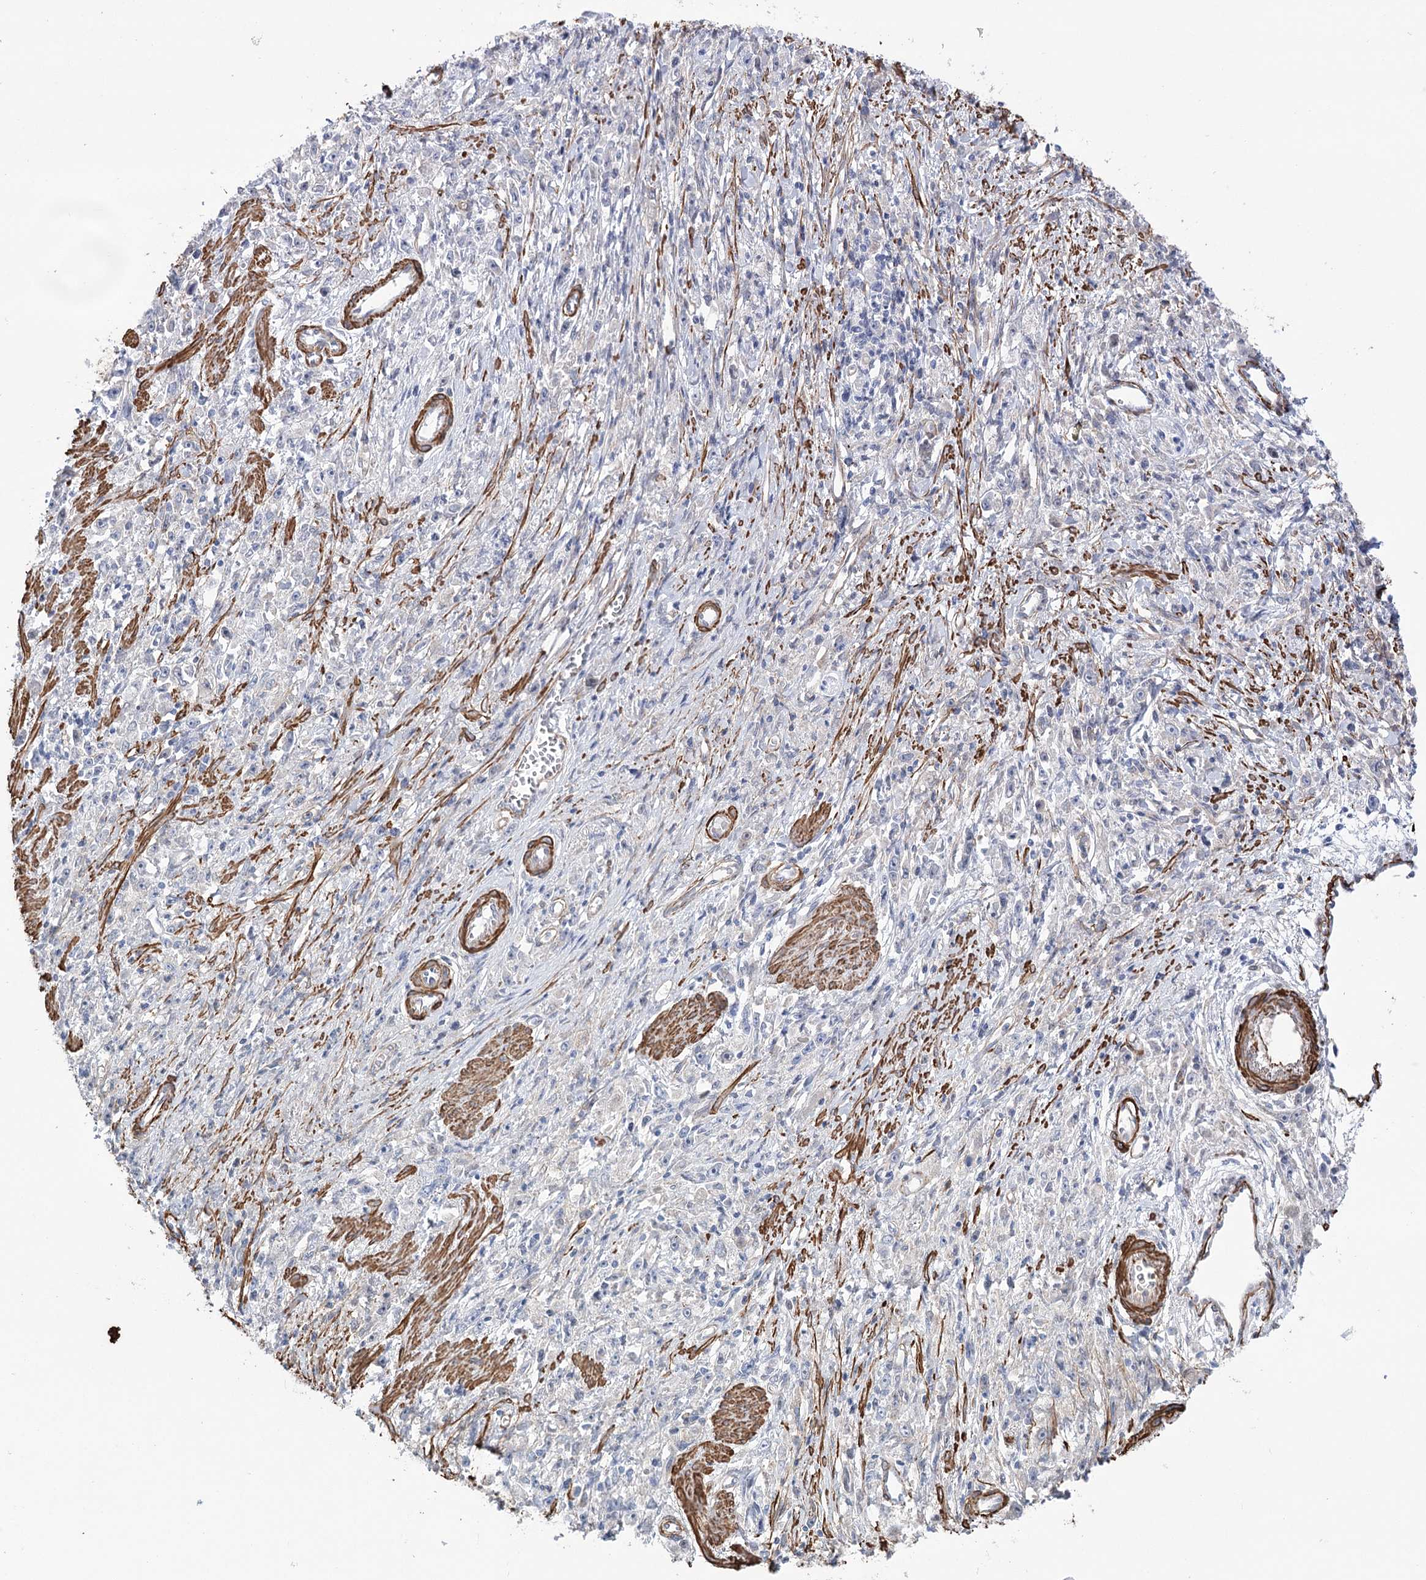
{"staining": {"intensity": "negative", "quantity": "none", "location": "none"}, "tissue": "stomach cancer", "cell_type": "Tumor cells", "image_type": "cancer", "snomed": [{"axis": "morphology", "description": "Adenocarcinoma, NOS"}, {"axis": "topography", "description": "Stomach"}], "caption": "The immunohistochemistry (IHC) photomicrograph has no significant expression in tumor cells of adenocarcinoma (stomach) tissue. (DAB (3,3'-diaminobenzidine) immunohistochemistry (IHC) visualized using brightfield microscopy, high magnification).", "gene": "WASHC3", "patient": {"sex": "female", "age": 59}}